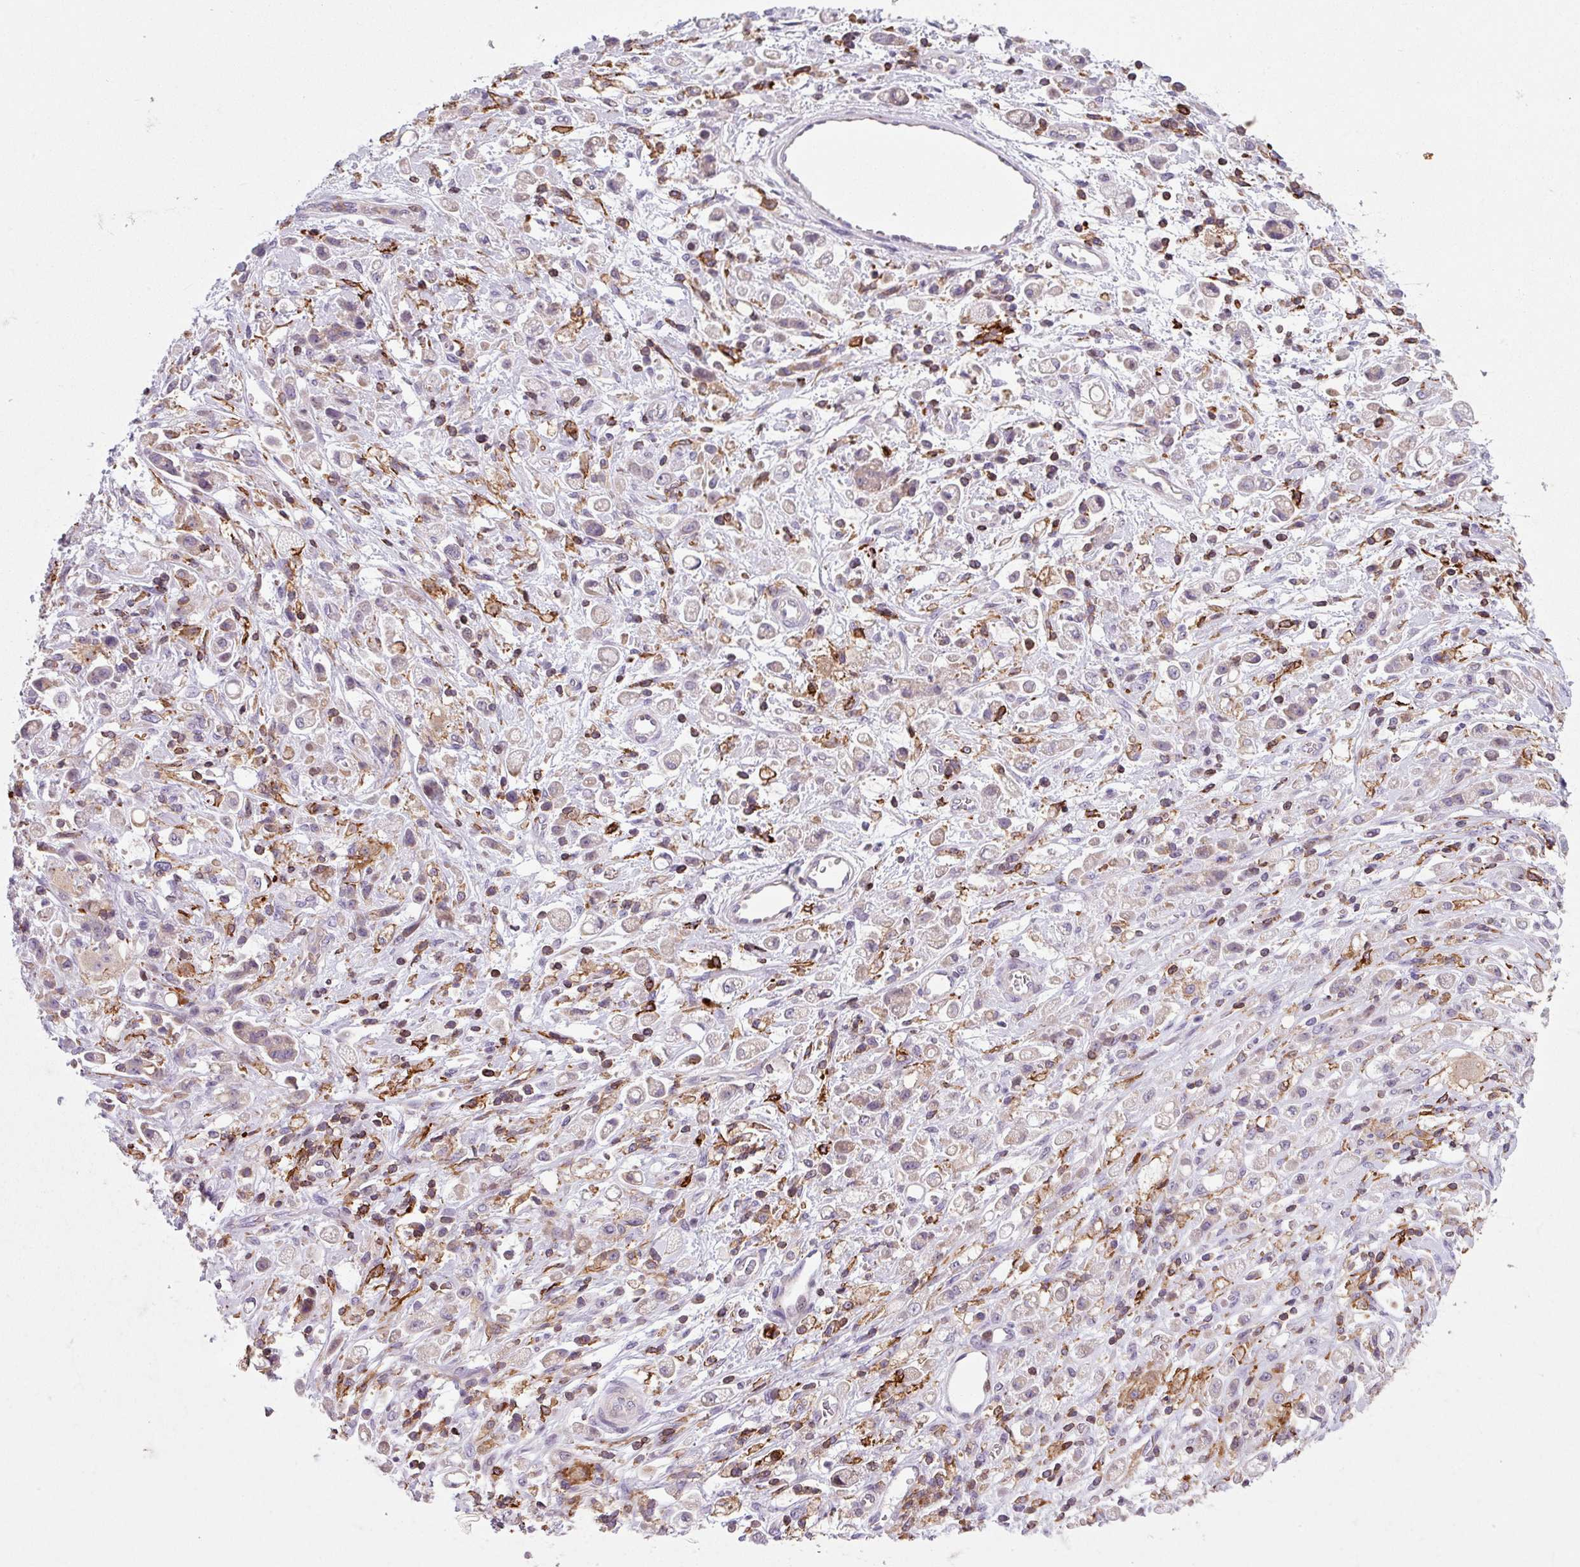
{"staining": {"intensity": "weak", "quantity": "<25%", "location": "cytoplasmic/membranous"}, "tissue": "stomach cancer", "cell_type": "Tumor cells", "image_type": "cancer", "snomed": [{"axis": "morphology", "description": "Adenocarcinoma, NOS"}, {"axis": "topography", "description": "Stomach"}], "caption": "A high-resolution micrograph shows IHC staining of stomach cancer (adenocarcinoma), which reveals no significant positivity in tumor cells.", "gene": "NEDD9", "patient": {"sex": "female", "age": 60}}